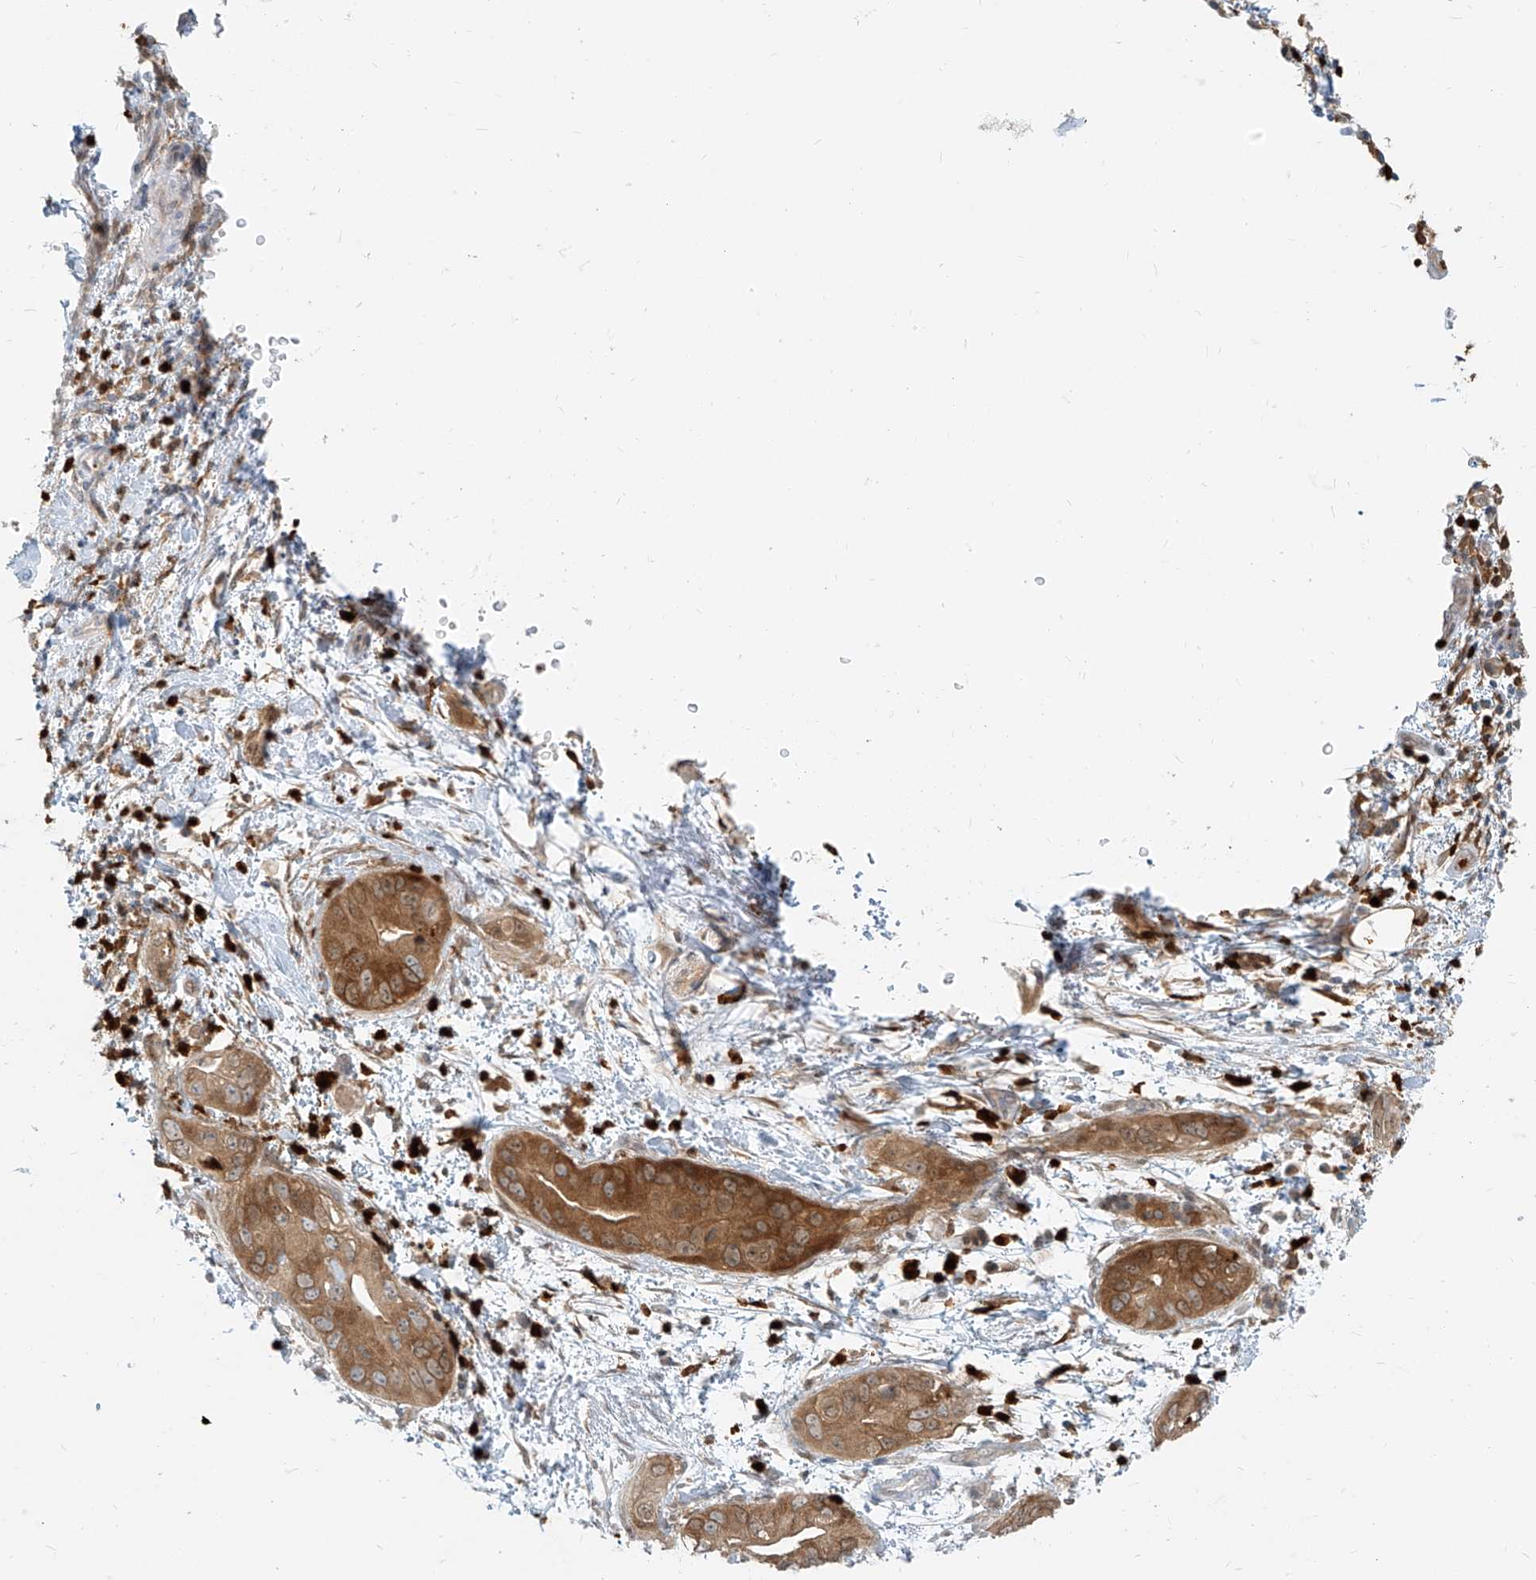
{"staining": {"intensity": "moderate", "quantity": ">75%", "location": "cytoplasmic/membranous"}, "tissue": "pancreatic cancer", "cell_type": "Tumor cells", "image_type": "cancer", "snomed": [{"axis": "morphology", "description": "Adenocarcinoma, NOS"}, {"axis": "topography", "description": "Pancreas"}], "caption": "Protein positivity by immunohistochemistry (IHC) reveals moderate cytoplasmic/membranous positivity in about >75% of tumor cells in pancreatic cancer. The protein is stained brown, and the nuclei are stained in blue (DAB IHC with brightfield microscopy, high magnification).", "gene": "PGD", "patient": {"sex": "female", "age": 78}}